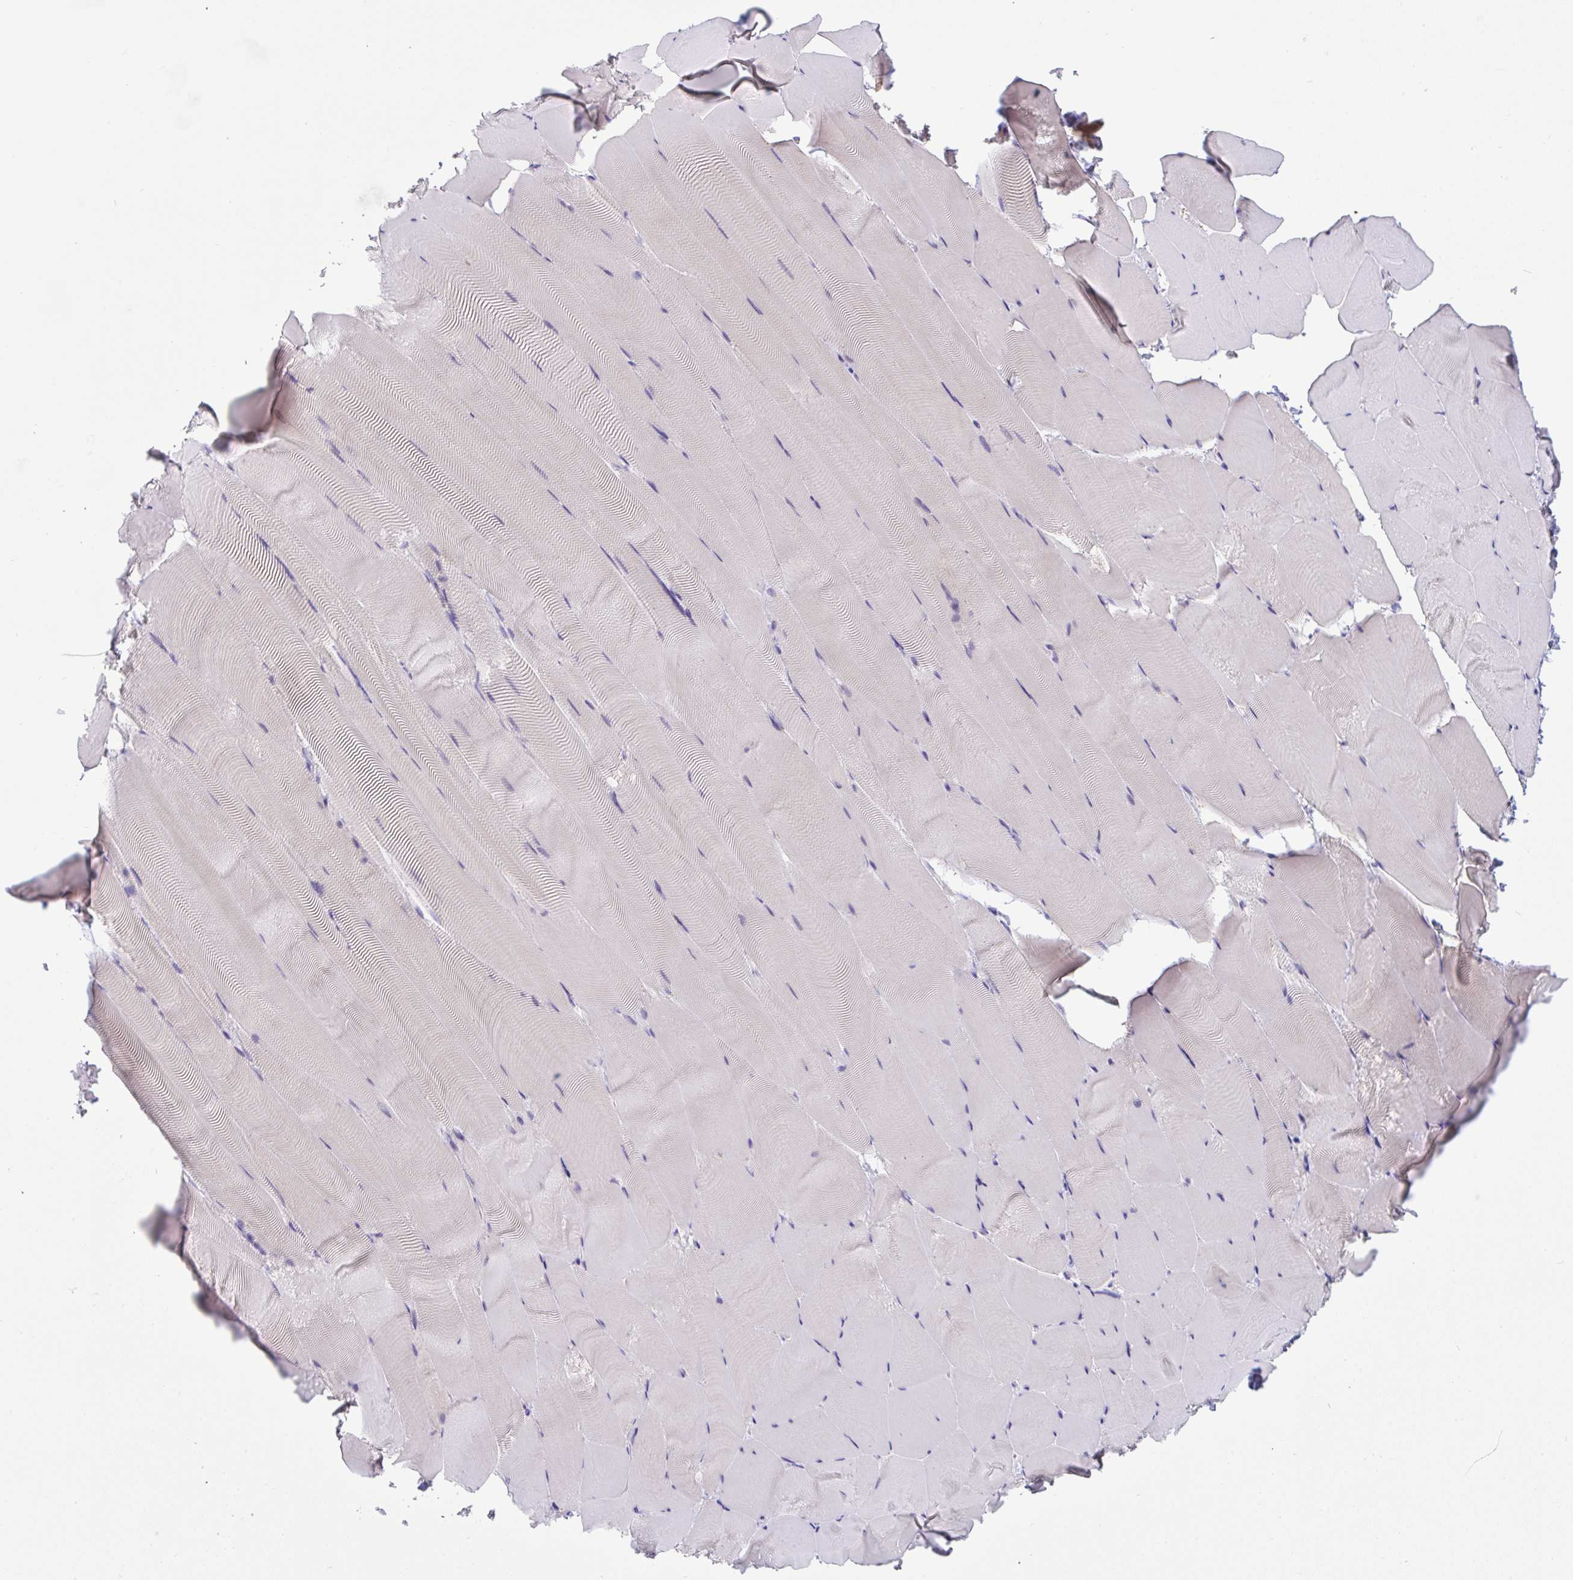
{"staining": {"intensity": "negative", "quantity": "none", "location": "none"}, "tissue": "skeletal muscle", "cell_type": "Myocytes", "image_type": "normal", "snomed": [{"axis": "morphology", "description": "Normal tissue, NOS"}, {"axis": "topography", "description": "Skeletal muscle"}], "caption": "Immunohistochemistry of benign skeletal muscle reveals no staining in myocytes. (IHC, brightfield microscopy, high magnification).", "gene": "TMEM41A", "patient": {"sex": "female", "age": 64}}